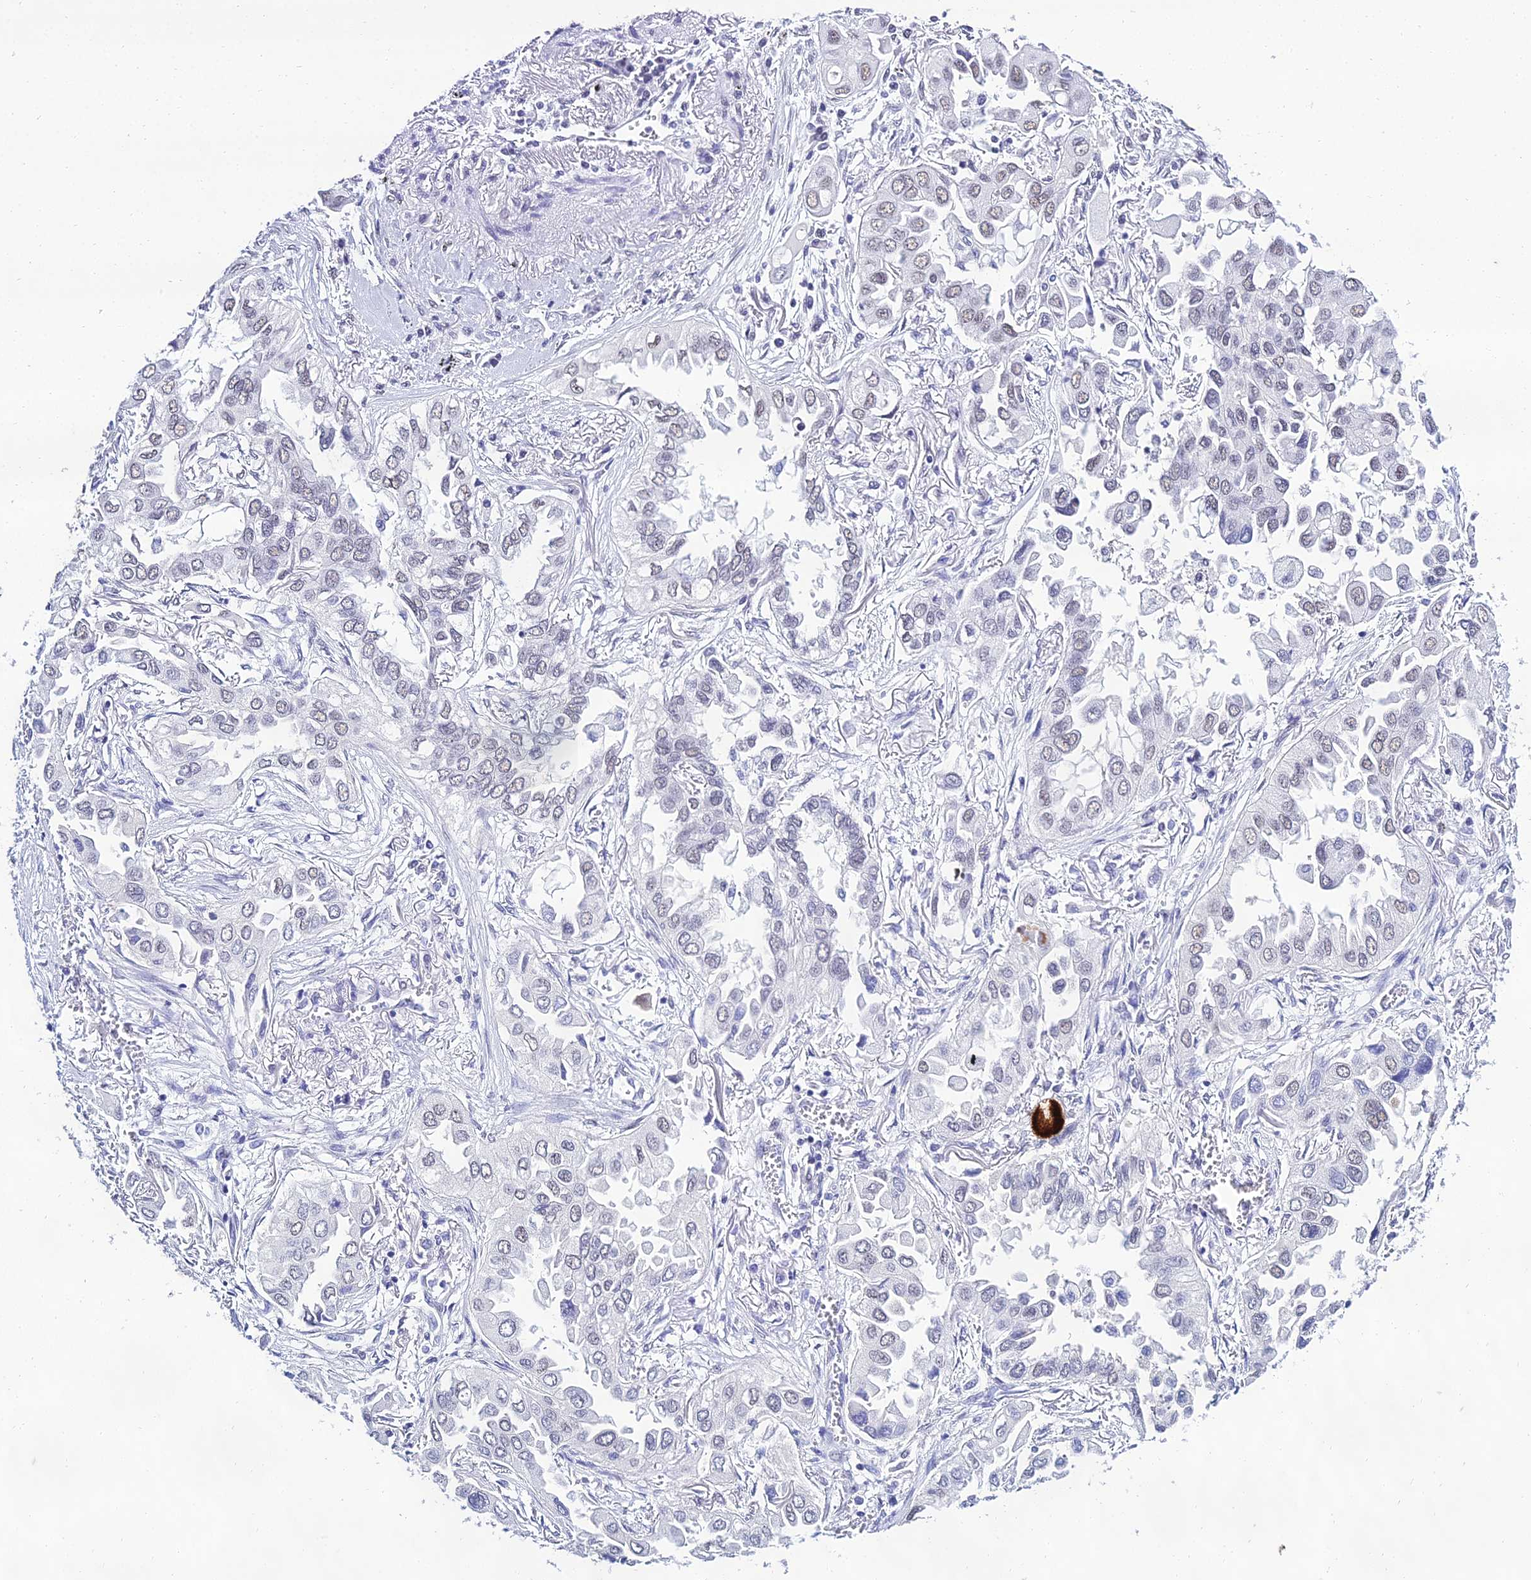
{"staining": {"intensity": "negative", "quantity": "none", "location": "none"}, "tissue": "lung cancer", "cell_type": "Tumor cells", "image_type": "cancer", "snomed": [{"axis": "morphology", "description": "Adenocarcinoma, NOS"}, {"axis": "topography", "description": "Lung"}], "caption": "DAB (3,3'-diaminobenzidine) immunohistochemical staining of human lung cancer (adenocarcinoma) exhibits no significant expression in tumor cells.", "gene": "PPP4R2", "patient": {"sex": "female", "age": 76}}